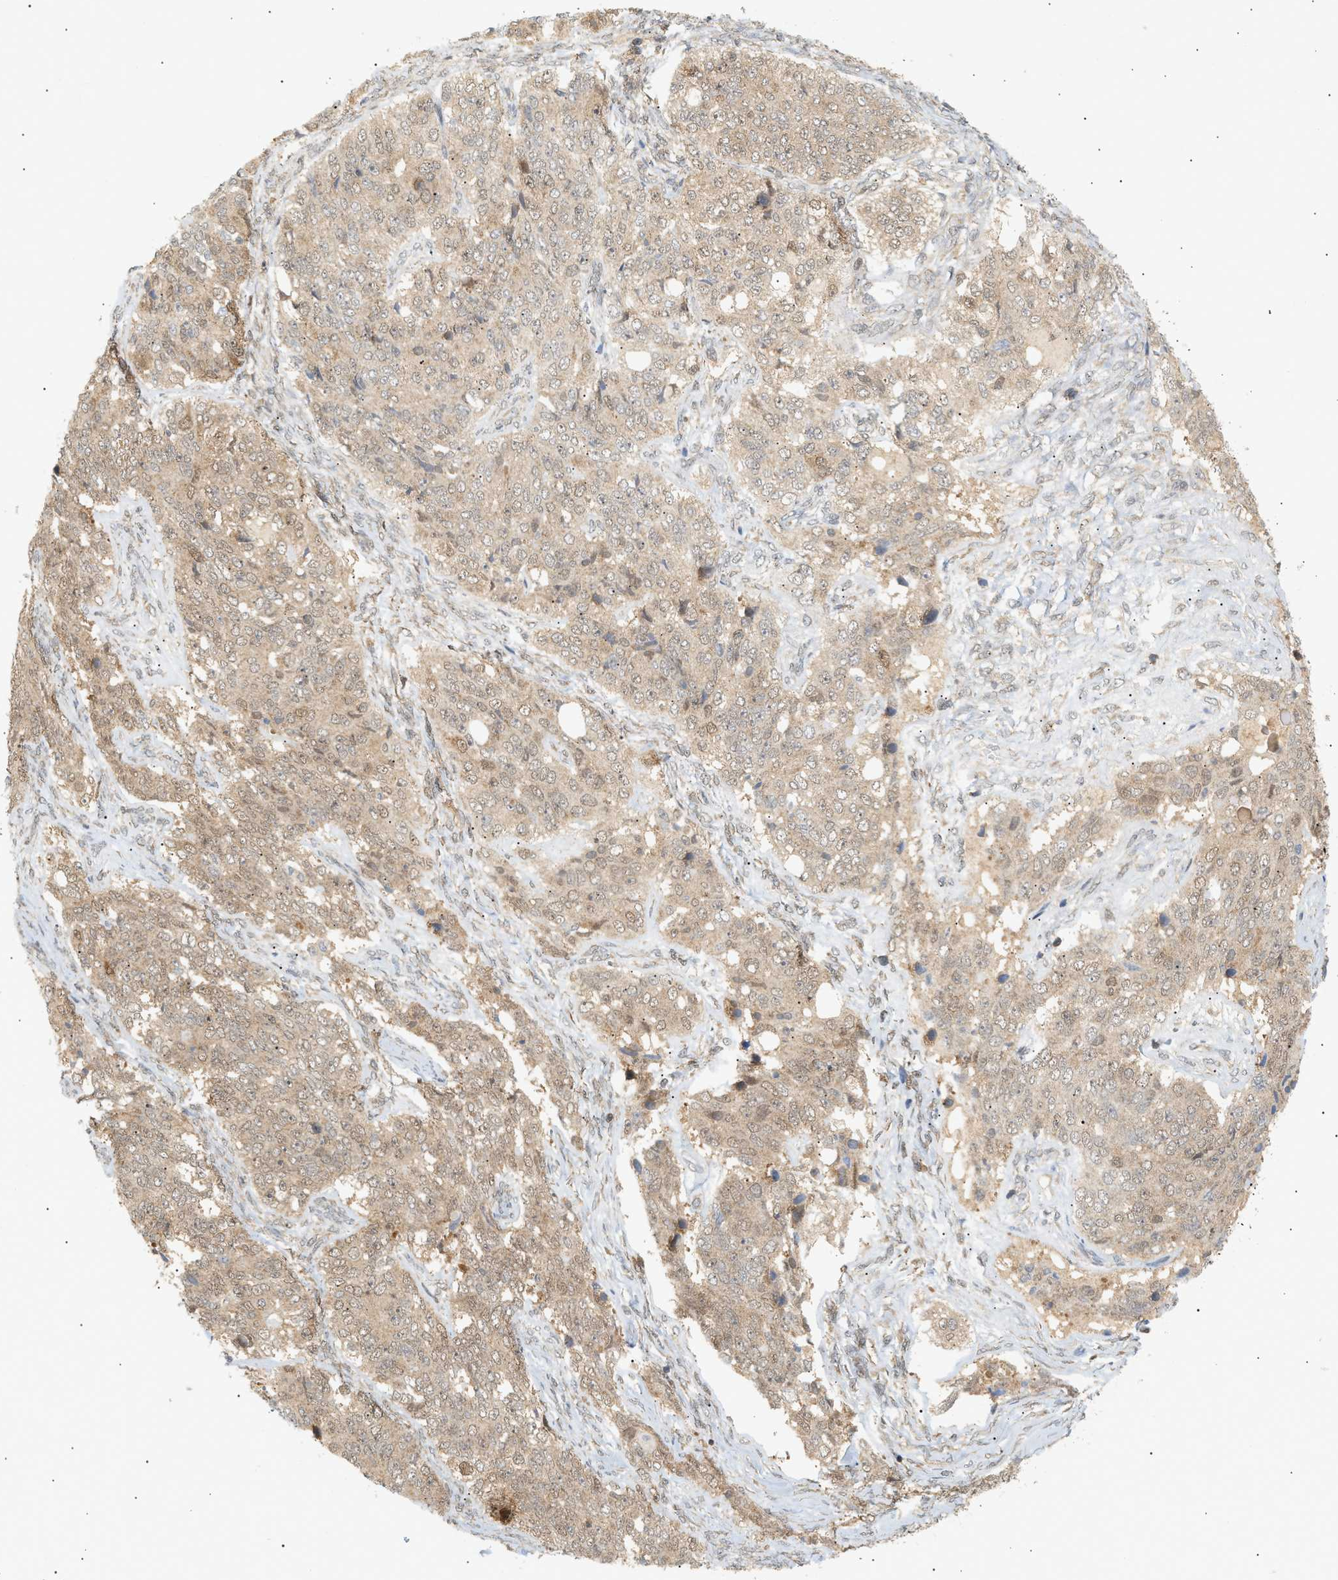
{"staining": {"intensity": "weak", "quantity": ">75%", "location": "cytoplasmic/membranous"}, "tissue": "ovarian cancer", "cell_type": "Tumor cells", "image_type": "cancer", "snomed": [{"axis": "morphology", "description": "Carcinoma, endometroid"}, {"axis": "topography", "description": "Ovary"}], "caption": "Human ovarian endometroid carcinoma stained with a brown dye exhibits weak cytoplasmic/membranous positive expression in approximately >75% of tumor cells.", "gene": "SHC1", "patient": {"sex": "female", "age": 51}}